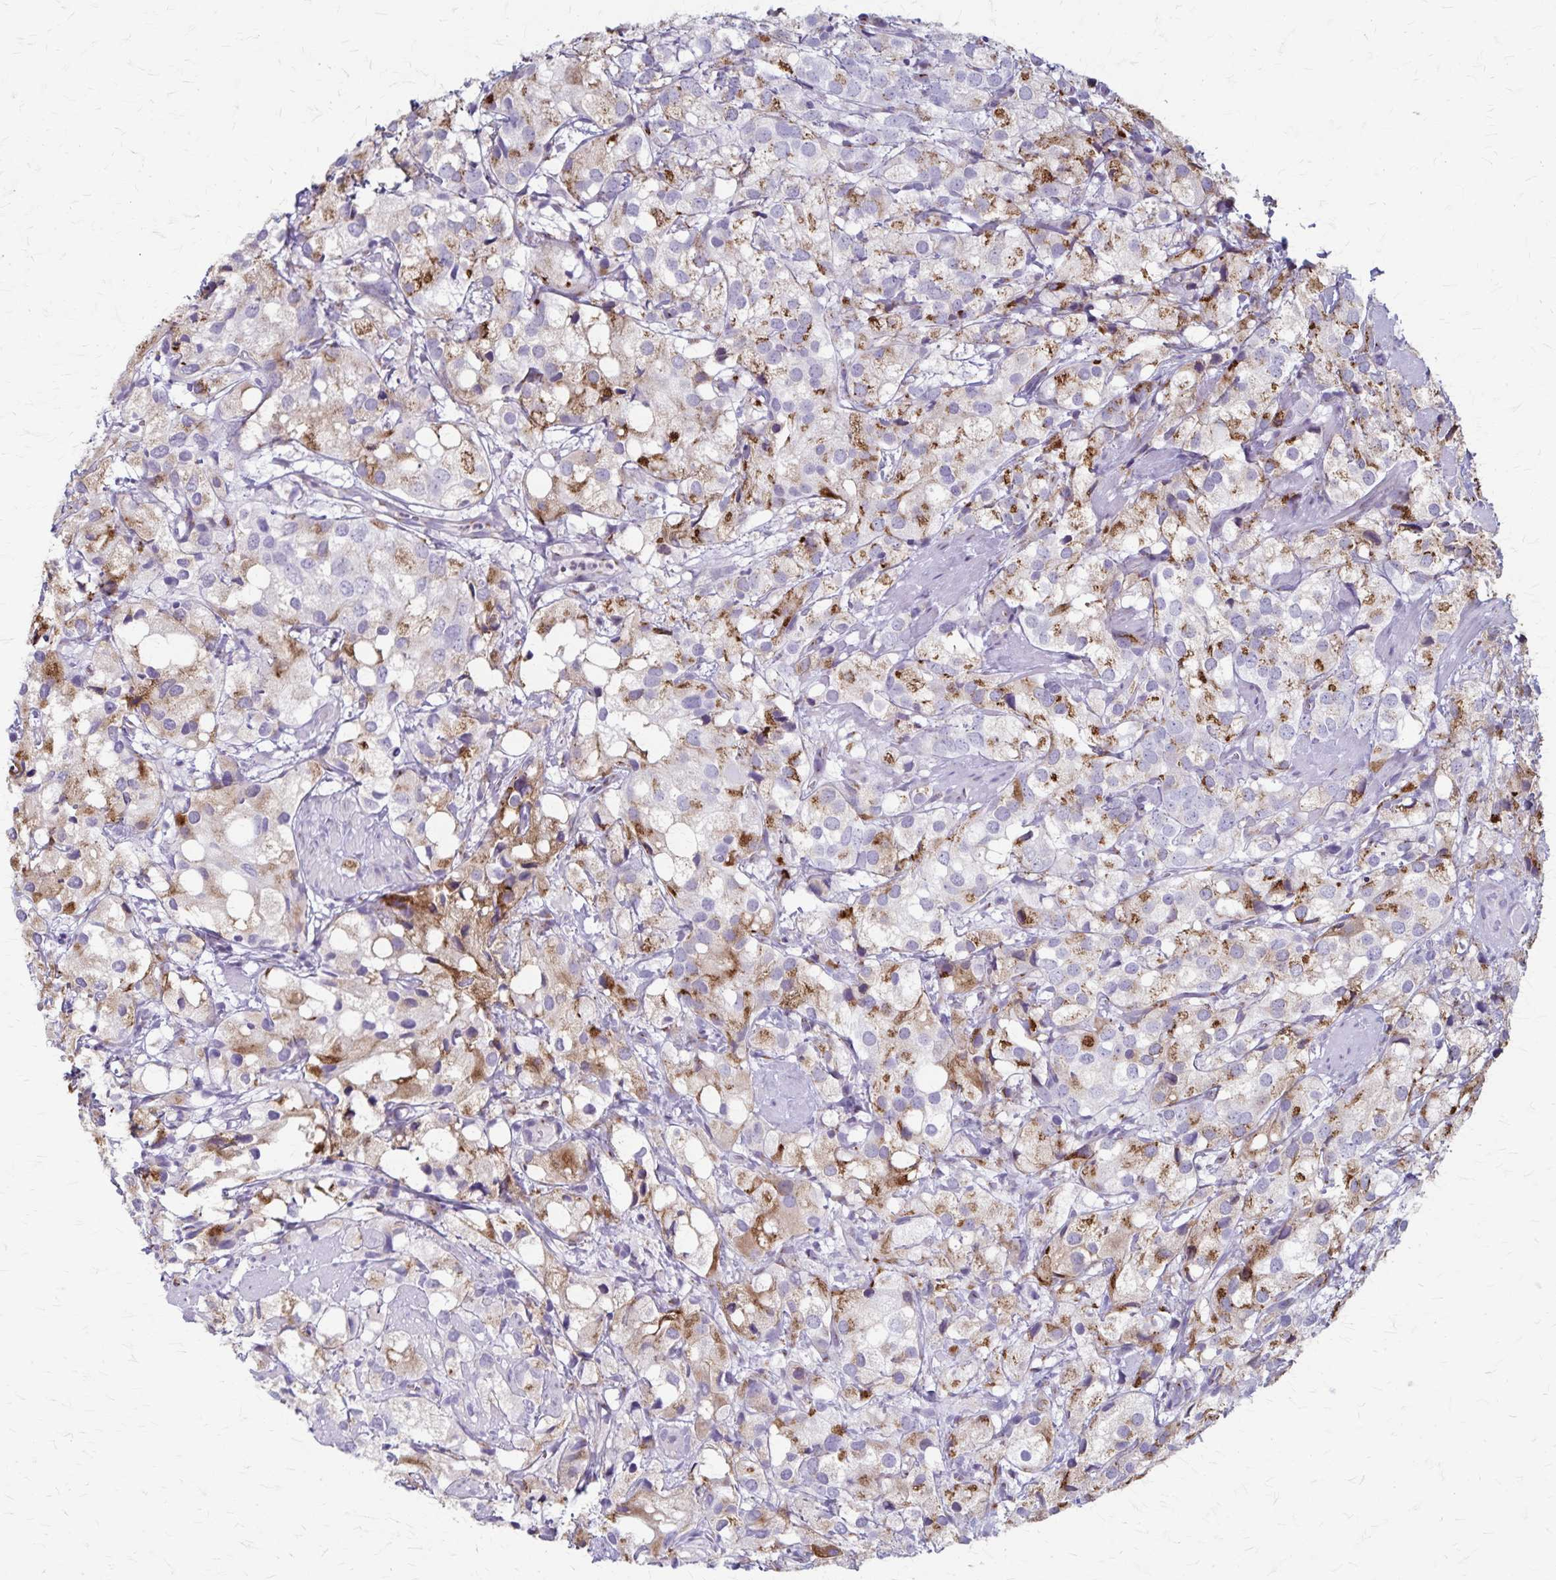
{"staining": {"intensity": "moderate", "quantity": "25%-75%", "location": "cytoplasmic/membranous"}, "tissue": "prostate cancer", "cell_type": "Tumor cells", "image_type": "cancer", "snomed": [{"axis": "morphology", "description": "Adenocarcinoma, High grade"}, {"axis": "topography", "description": "Prostate"}], "caption": "The image exhibits a brown stain indicating the presence of a protein in the cytoplasmic/membranous of tumor cells in prostate cancer.", "gene": "MCFD2", "patient": {"sex": "male", "age": 86}}